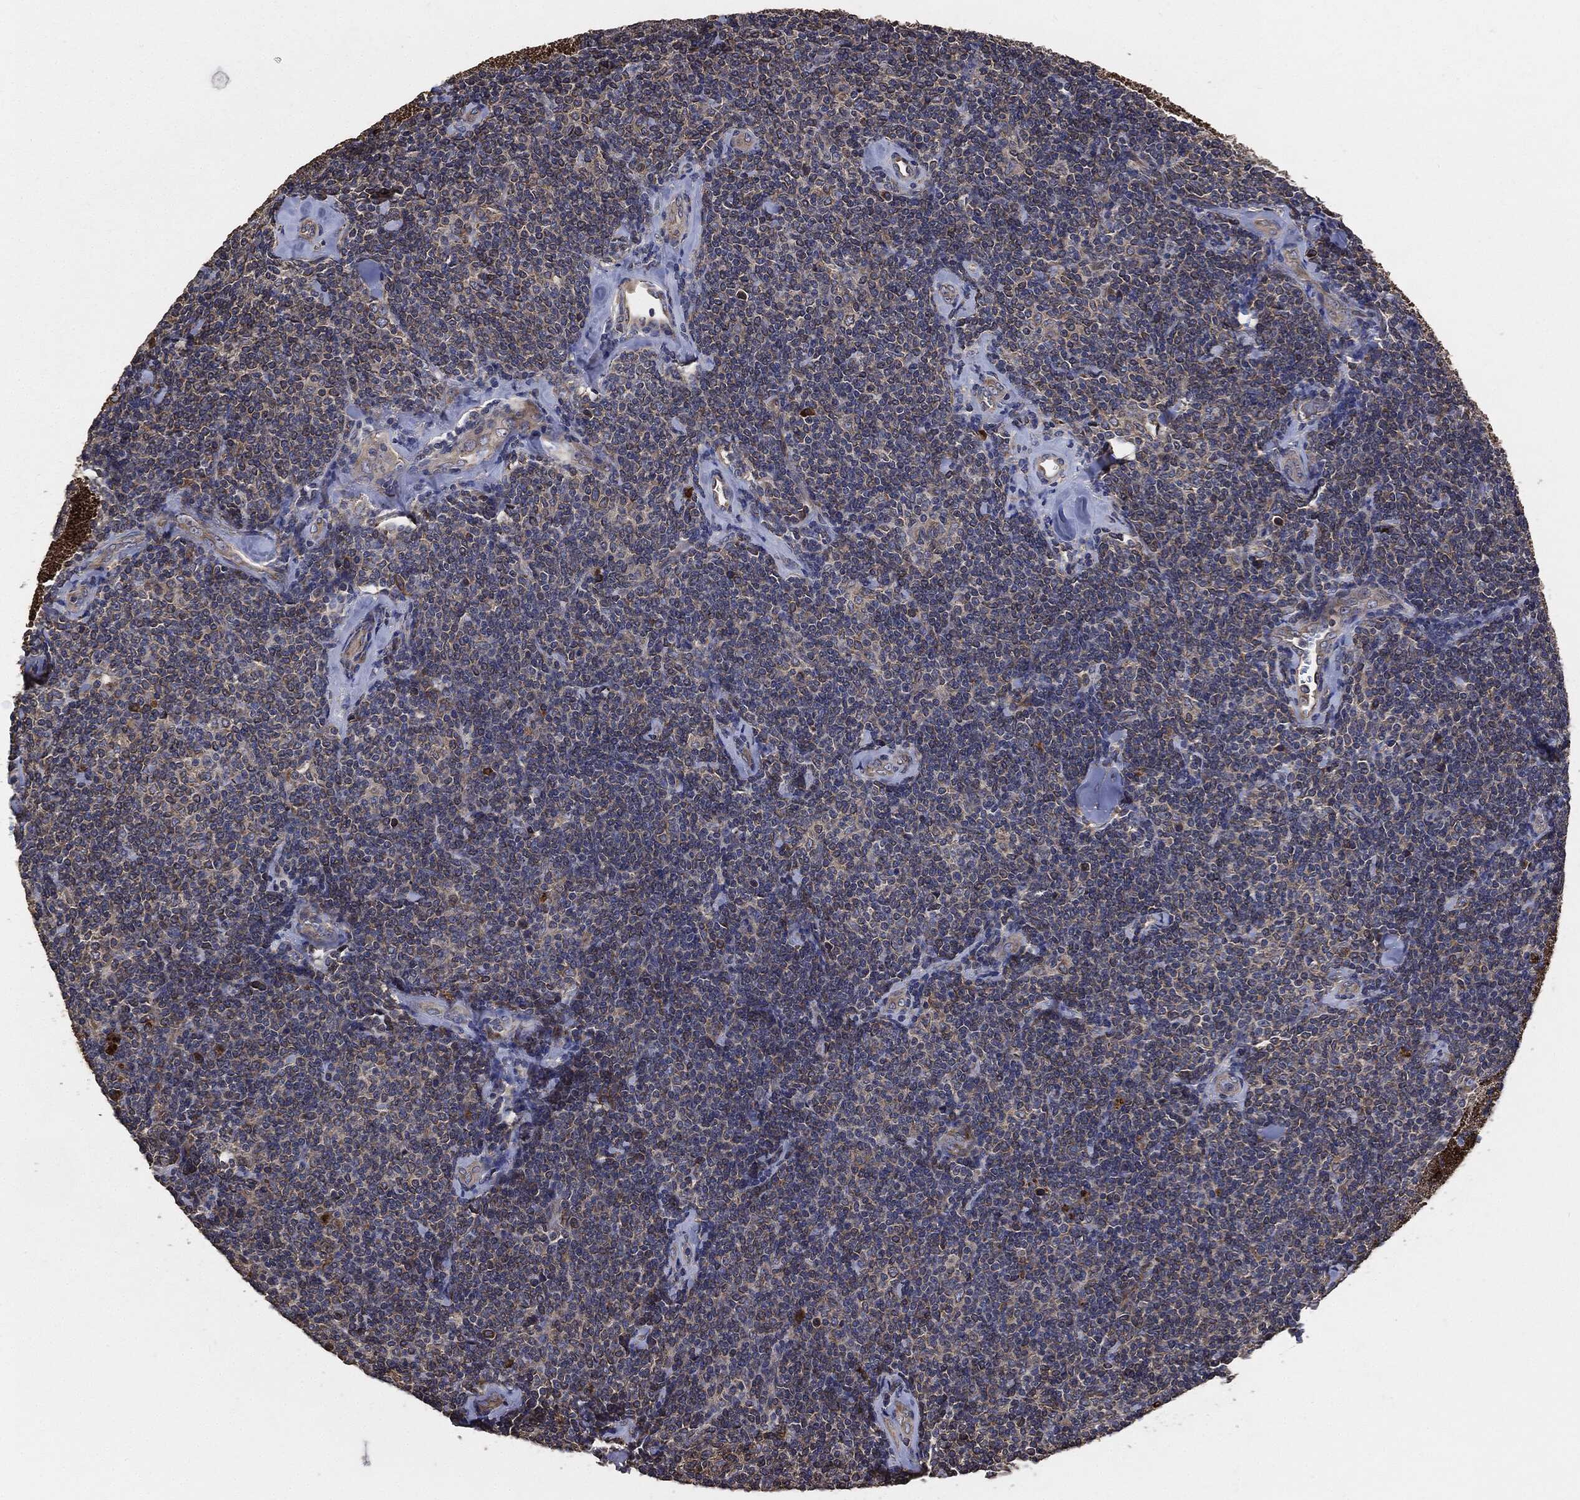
{"staining": {"intensity": "negative", "quantity": "none", "location": "none"}, "tissue": "lymphoma", "cell_type": "Tumor cells", "image_type": "cancer", "snomed": [{"axis": "morphology", "description": "Malignant lymphoma, non-Hodgkin's type, Low grade"}, {"axis": "topography", "description": "Lymph node"}], "caption": "Micrograph shows no significant protein positivity in tumor cells of lymphoma.", "gene": "STK3", "patient": {"sex": "female", "age": 56}}